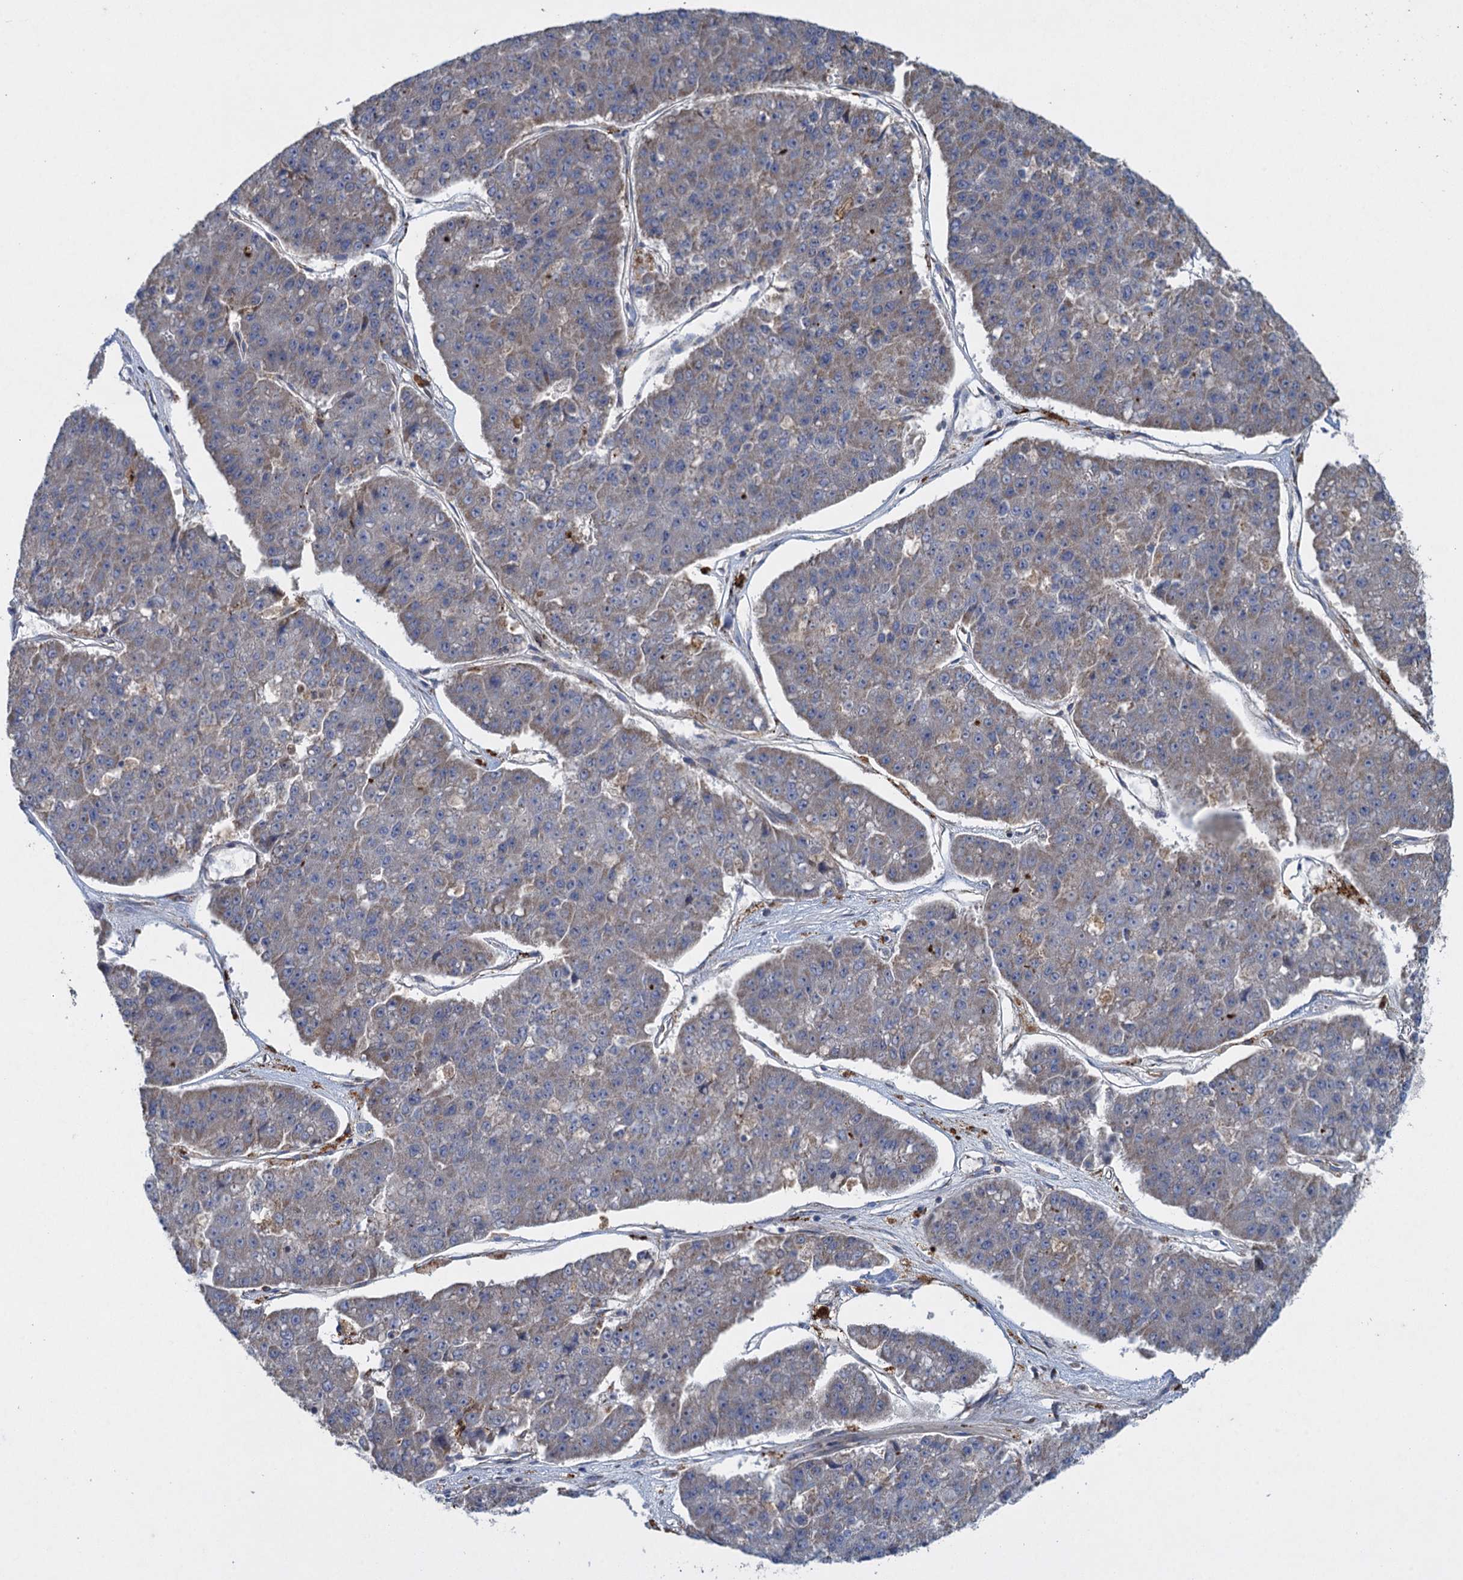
{"staining": {"intensity": "weak", "quantity": "<25%", "location": "cytoplasmic/membranous"}, "tissue": "pancreatic cancer", "cell_type": "Tumor cells", "image_type": "cancer", "snomed": [{"axis": "morphology", "description": "Adenocarcinoma, NOS"}, {"axis": "topography", "description": "Pancreas"}], "caption": "Tumor cells show no significant expression in pancreatic cancer (adenocarcinoma).", "gene": "TXNDC11", "patient": {"sex": "male", "age": 50}}